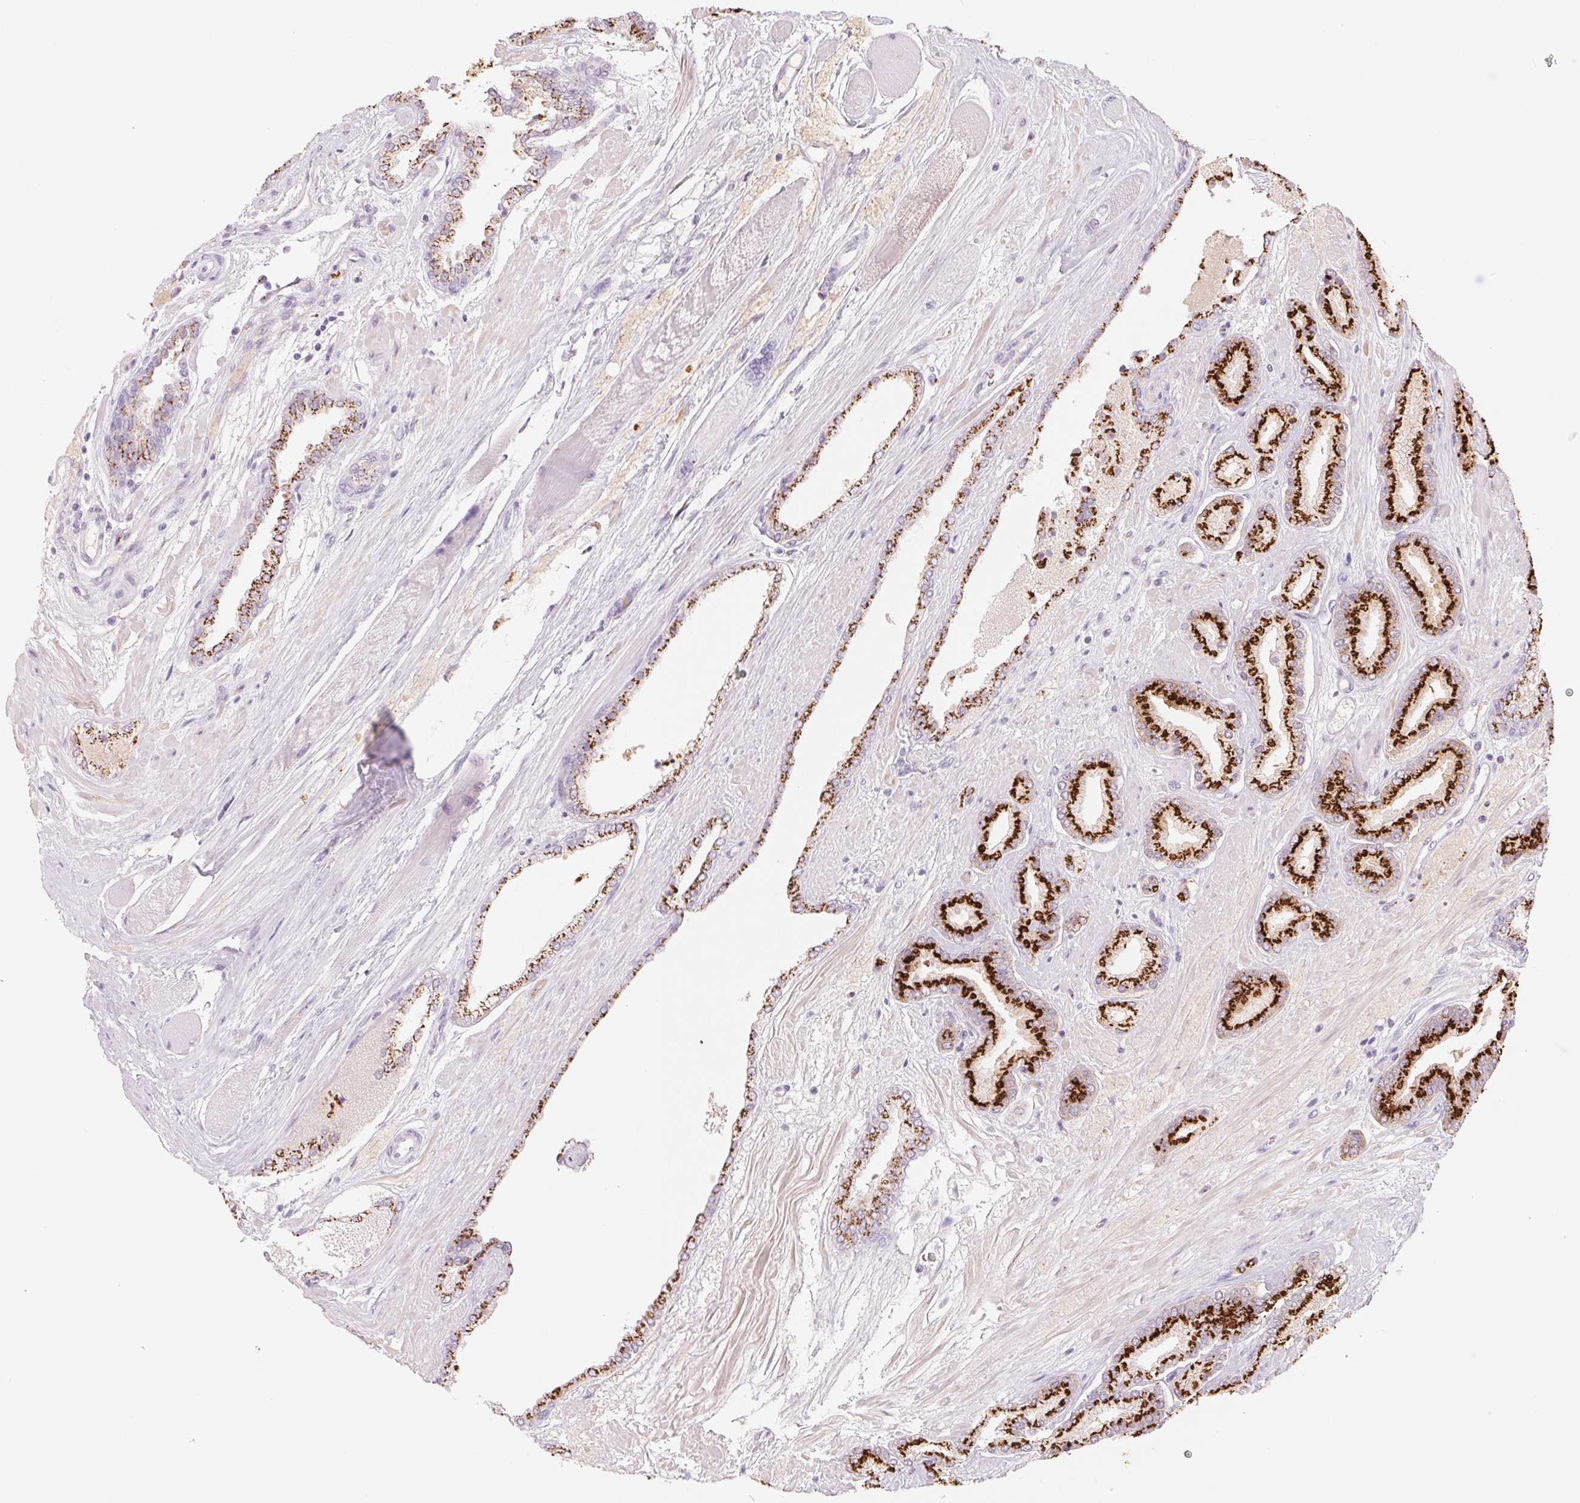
{"staining": {"intensity": "strong", "quantity": ">75%", "location": "cytoplasmic/membranous"}, "tissue": "prostate cancer", "cell_type": "Tumor cells", "image_type": "cancer", "snomed": [{"axis": "morphology", "description": "Adenocarcinoma, High grade"}, {"axis": "topography", "description": "Prostate"}], "caption": "DAB (3,3'-diaminobenzidine) immunohistochemical staining of human prostate adenocarcinoma (high-grade) reveals strong cytoplasmic/membranous protein staining in approximately >75% of tumor cells. The staining is performed using DAB (3,3'-diaminobenzidine) brown chromogen to label protein expression. The nuclei are counter-stained blue using hematoxylin.", "gene": "GALNT7", "patient": {"sex": "male", "age": 56}}